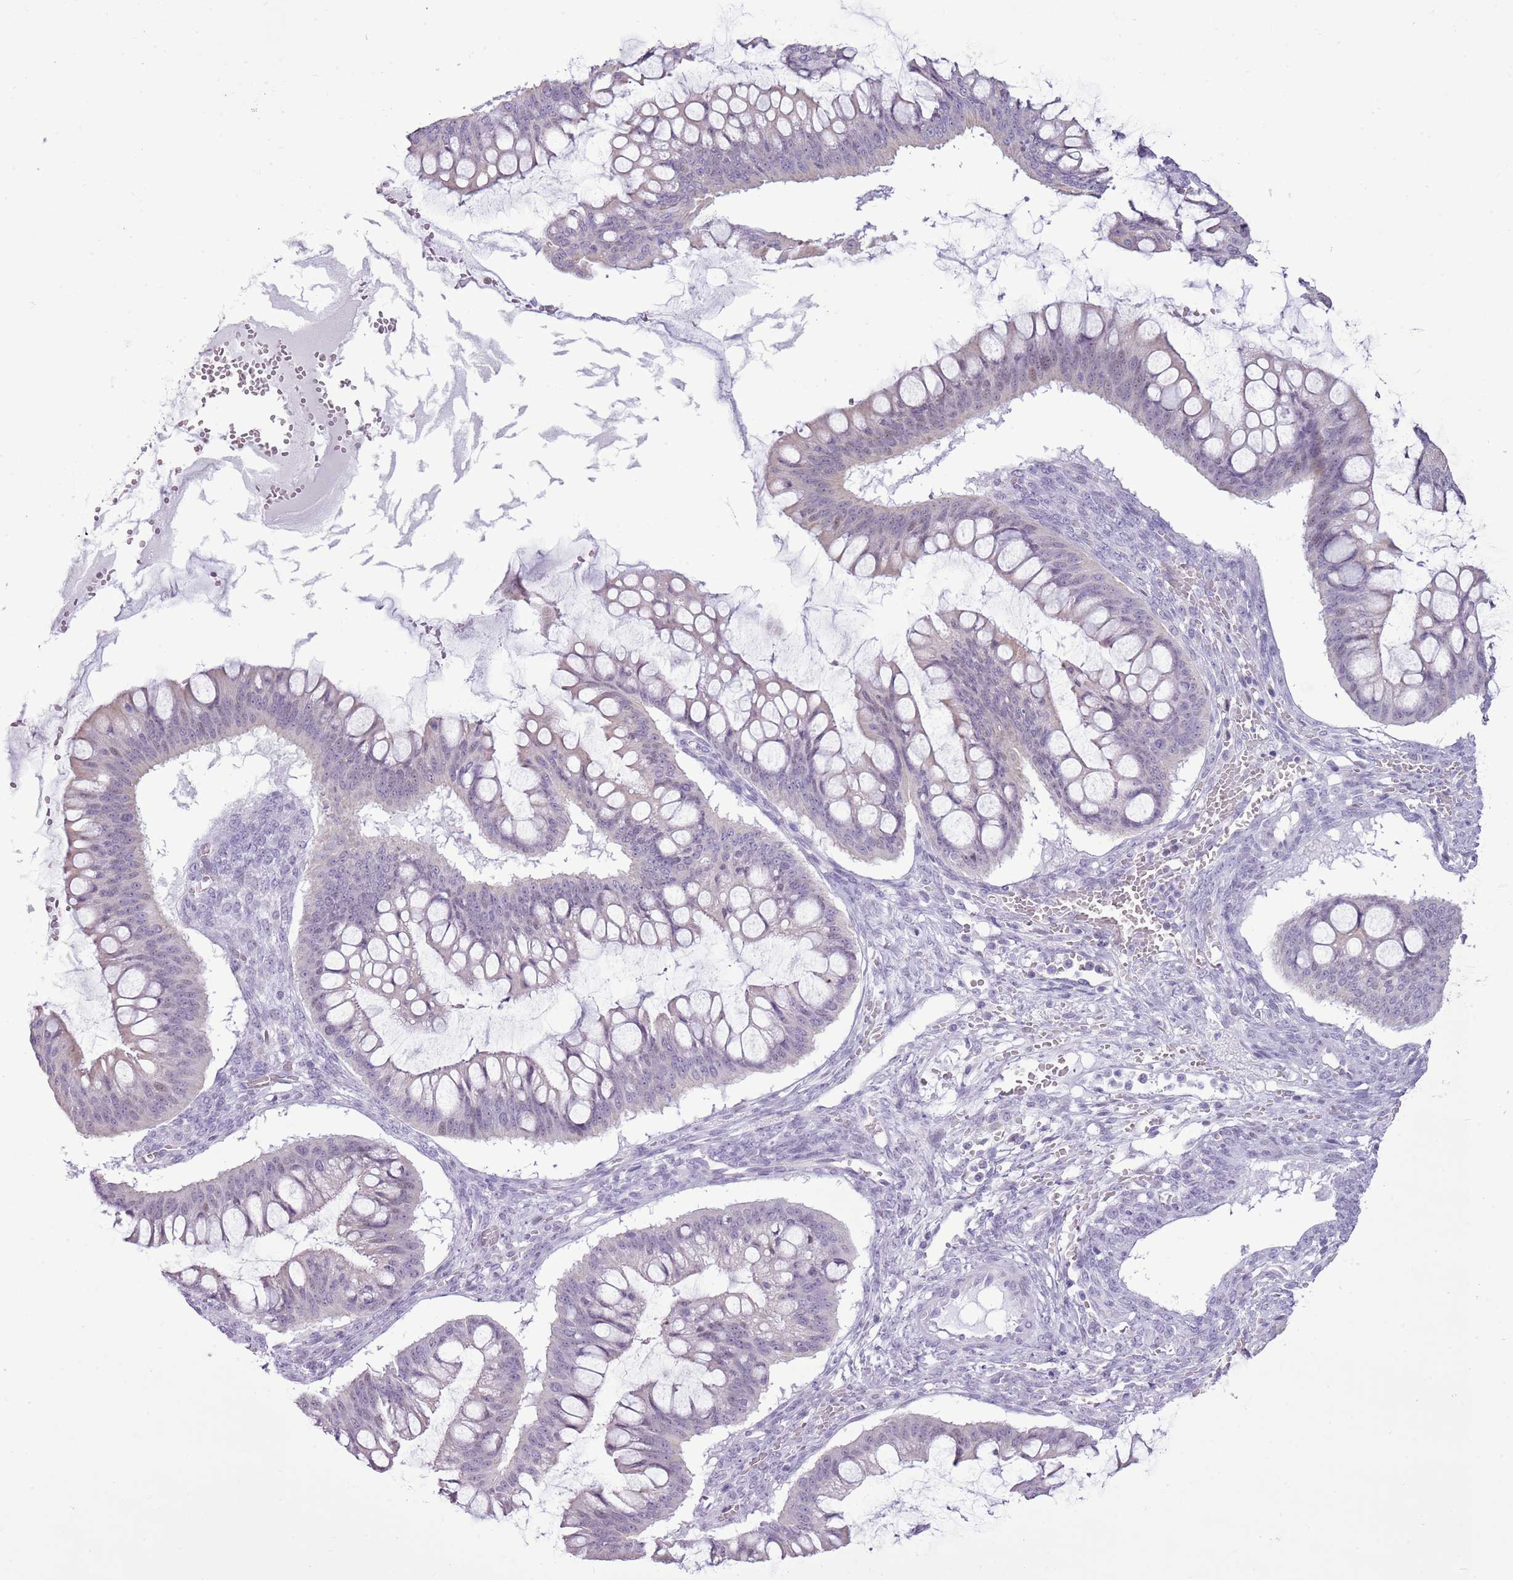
{"staining": {"intensity": "negative", "quantity": "none", "location": "none"}, "tissue": "ovarian cancer", "cell_type": "Tumor cells", "image_type": "cancer", "snomed": [{"axis": "morphology", "description": "Cystadenocarcinoma, mucinous, NOS"}, {"axis": "topography", "description": "Ovary"}], "caption": "Histopathology image shows no significant protein positivity in tumor cells of mucinous cystadenocarcinoma (ovarian). (Brightfield microscopy of DAB immunohistochemistry (IHC) at high magnification).", "gene": "RPL3L", "patient": {"sex": "female", "age": 73}}